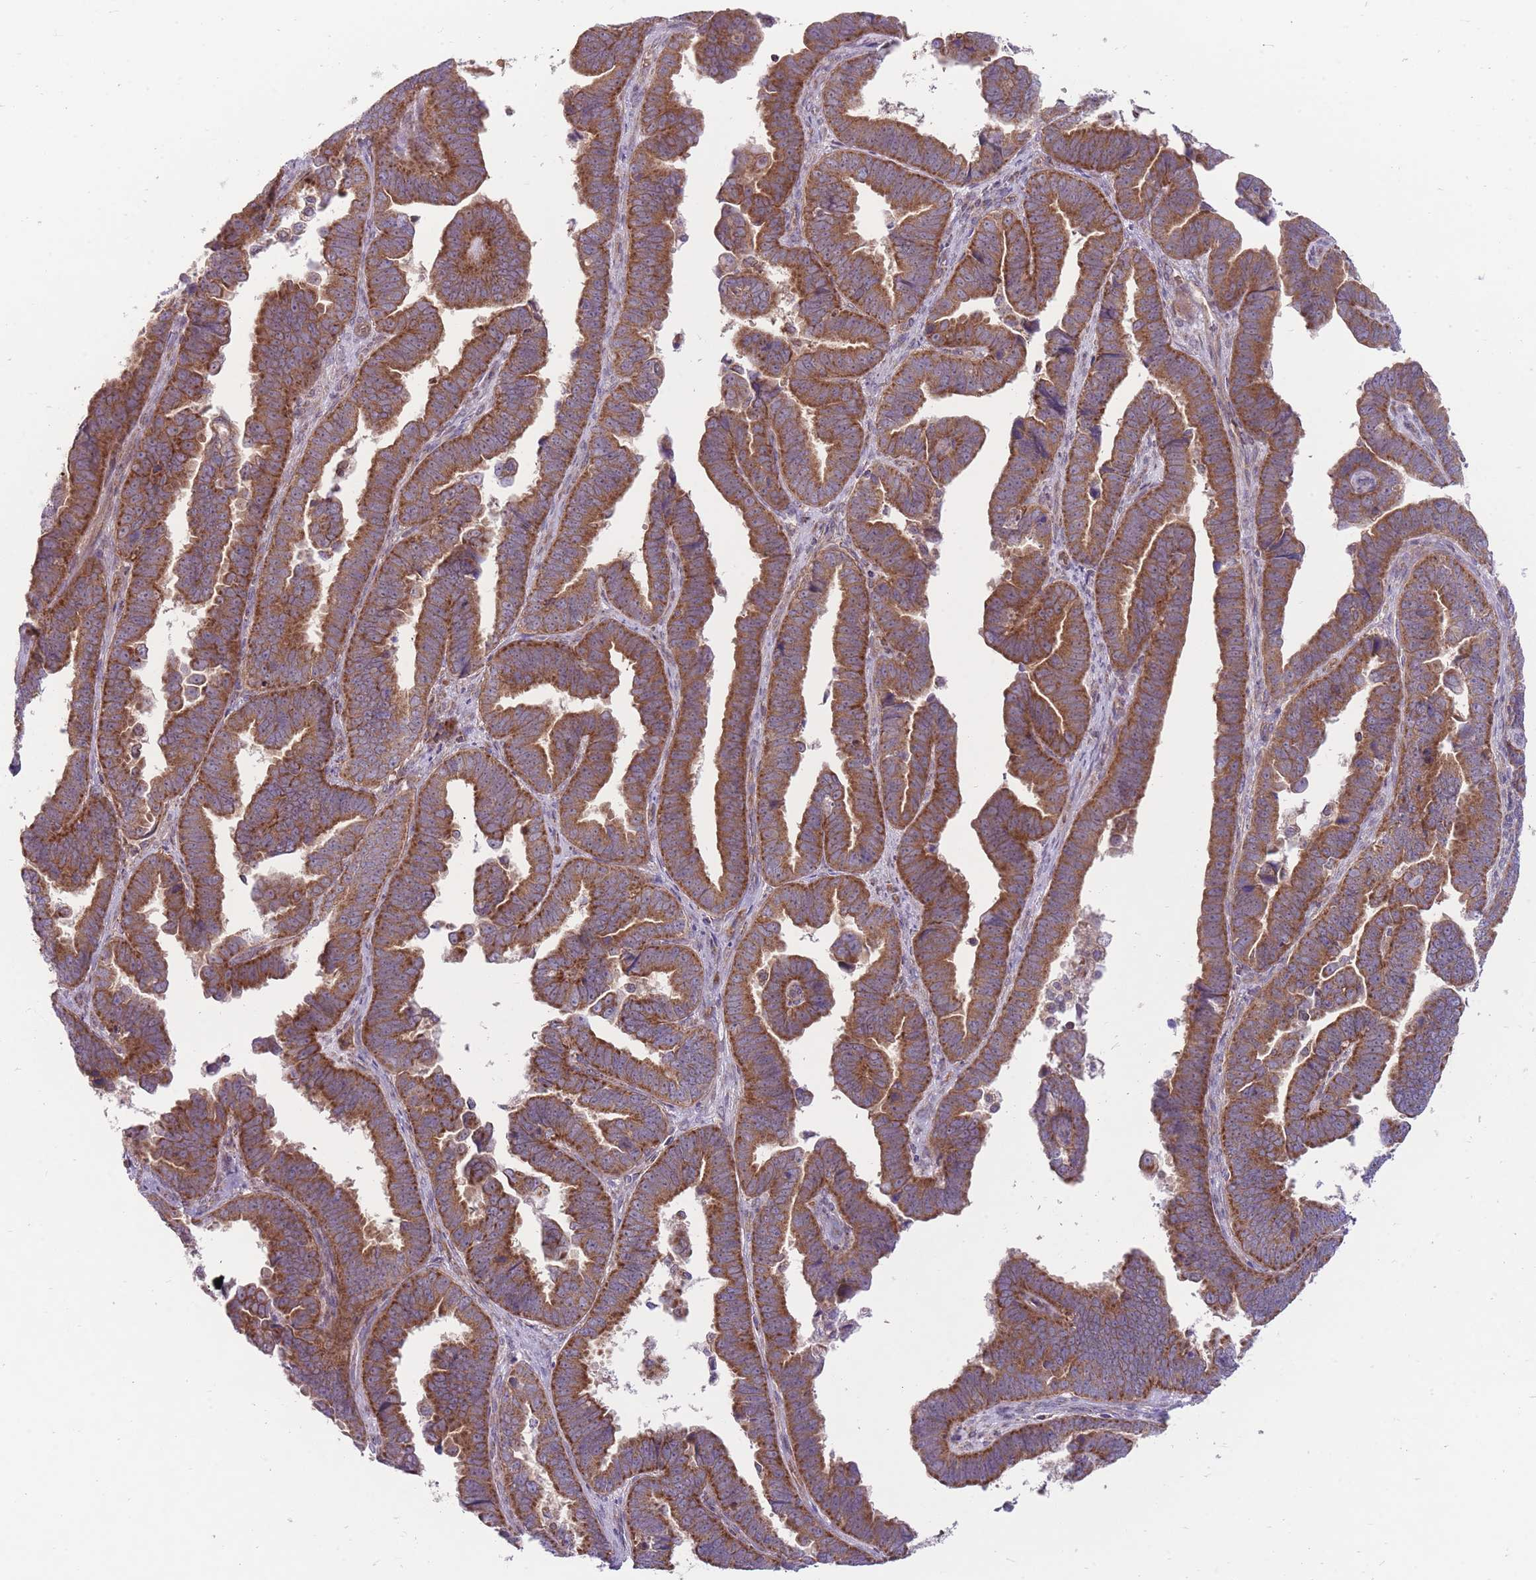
{"staining": {"intensity": "strong", "quantity": ">75%", "location": "cytoplasmic/membranous"}, "tissue": "endometrial cancer", "cell_type": "Tumor cells", "image_type": "cancer", "snomed": [{"axis": "morphology", "description": "Adenocarcinoma, NOS"}, {"axis": "topography", "description": "Endometrium"}], "caption": "An image showing strong cytoplasmic/membranous staining in about >75% of tumor cells in endometrial cancer, as visualized by brown immunohistochemical staining.", "gene": "ANKRD10", "patient": {"sex": "female", "age": 75}}